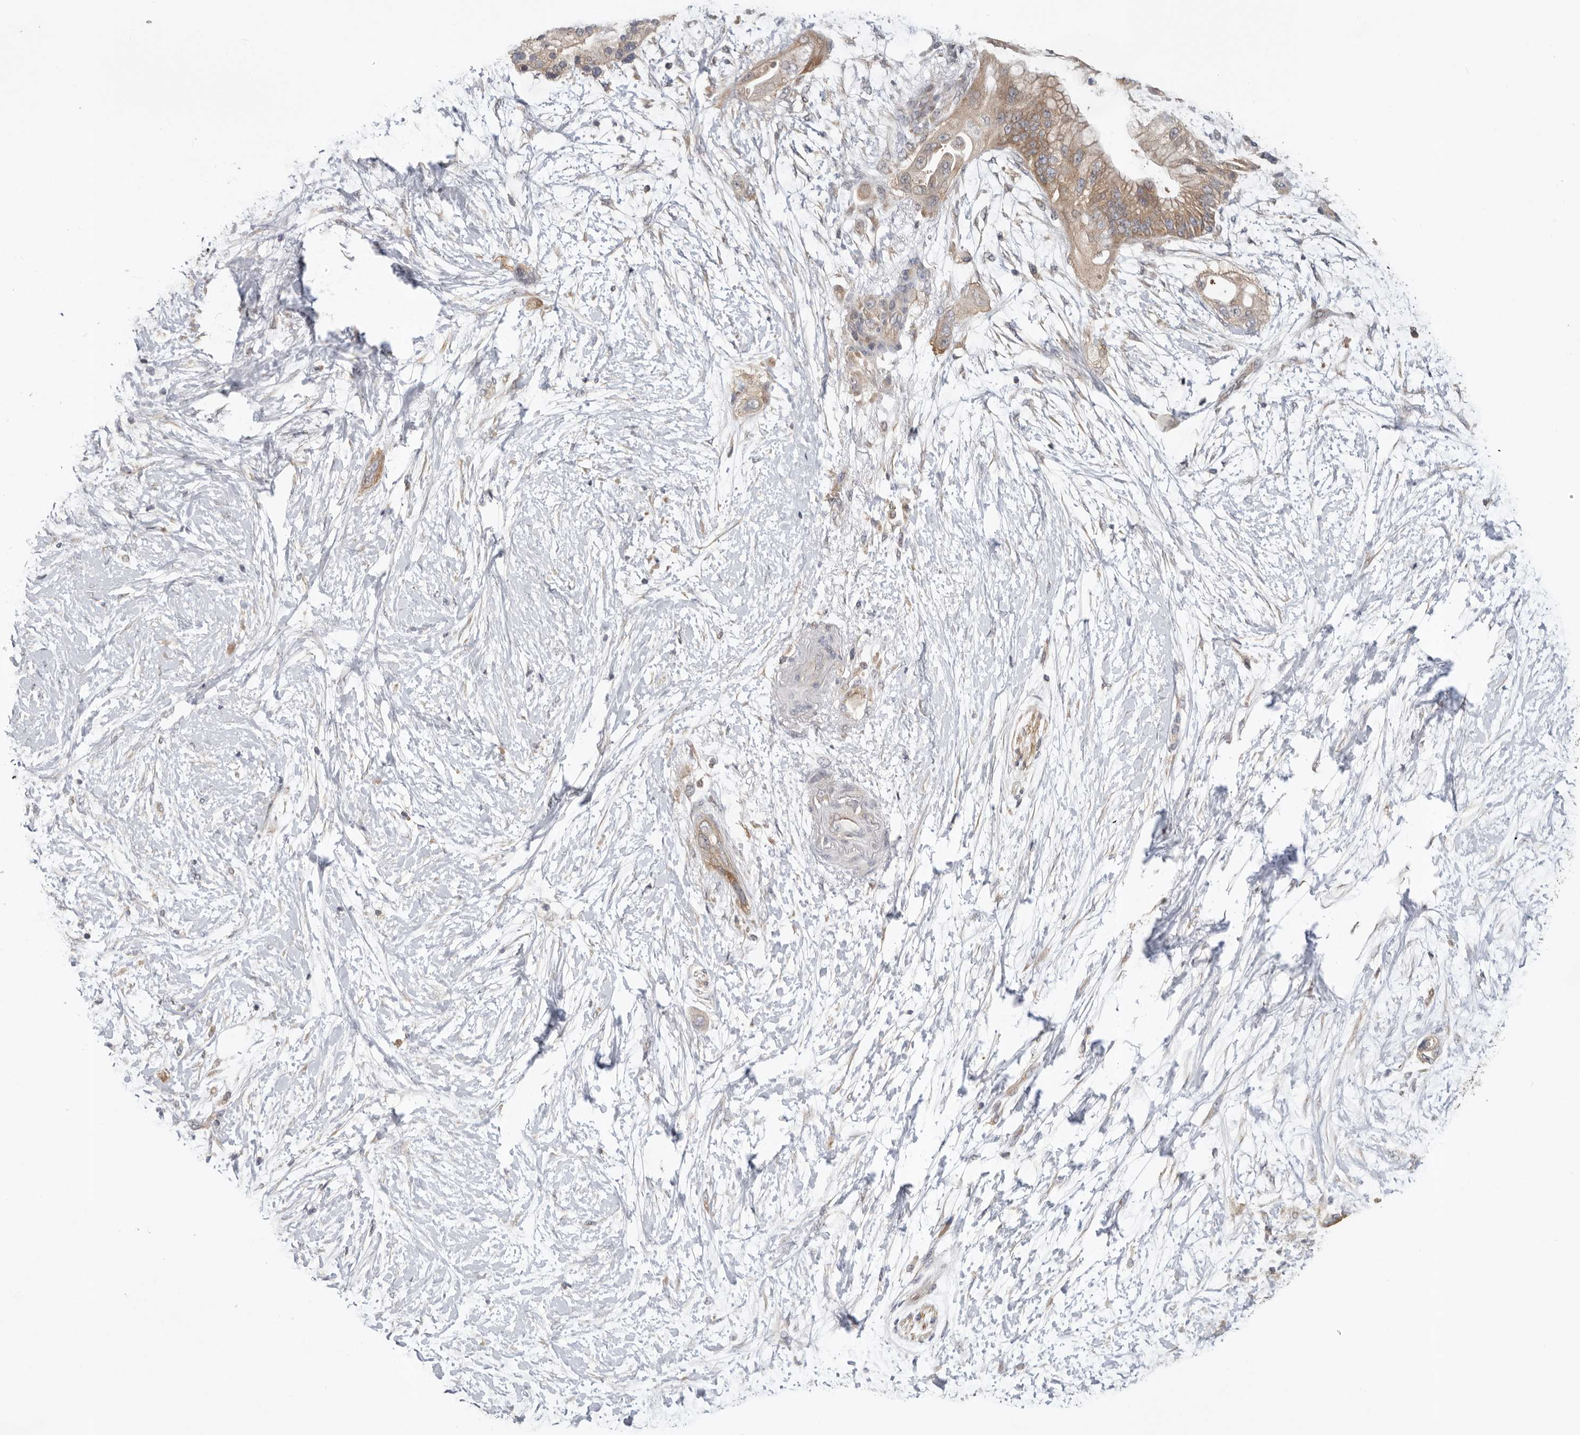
{"staining": {"intensity": "moderate", "quantity": ">75%", "location": "cytoplasmic/membranous"}, "tissue": "pancreatic cancer", "cell_type": "Tumor cells", "image_type": "cancer", "snomed": [{"axis": "morphology", "description": "Adenocarcinoma, NOS"}, {"axis": "topography", "description": "Pancreas"}], "caption": "This histopathology image displays immunohistochemistry (IHC) staining of pancreatic cancer, with medium moderate cytoplasmic/membranous staining in approximately >75% of tumor cells.", "gene": "PPP1R42", "patient": {"sex": "male", "age": 53}}